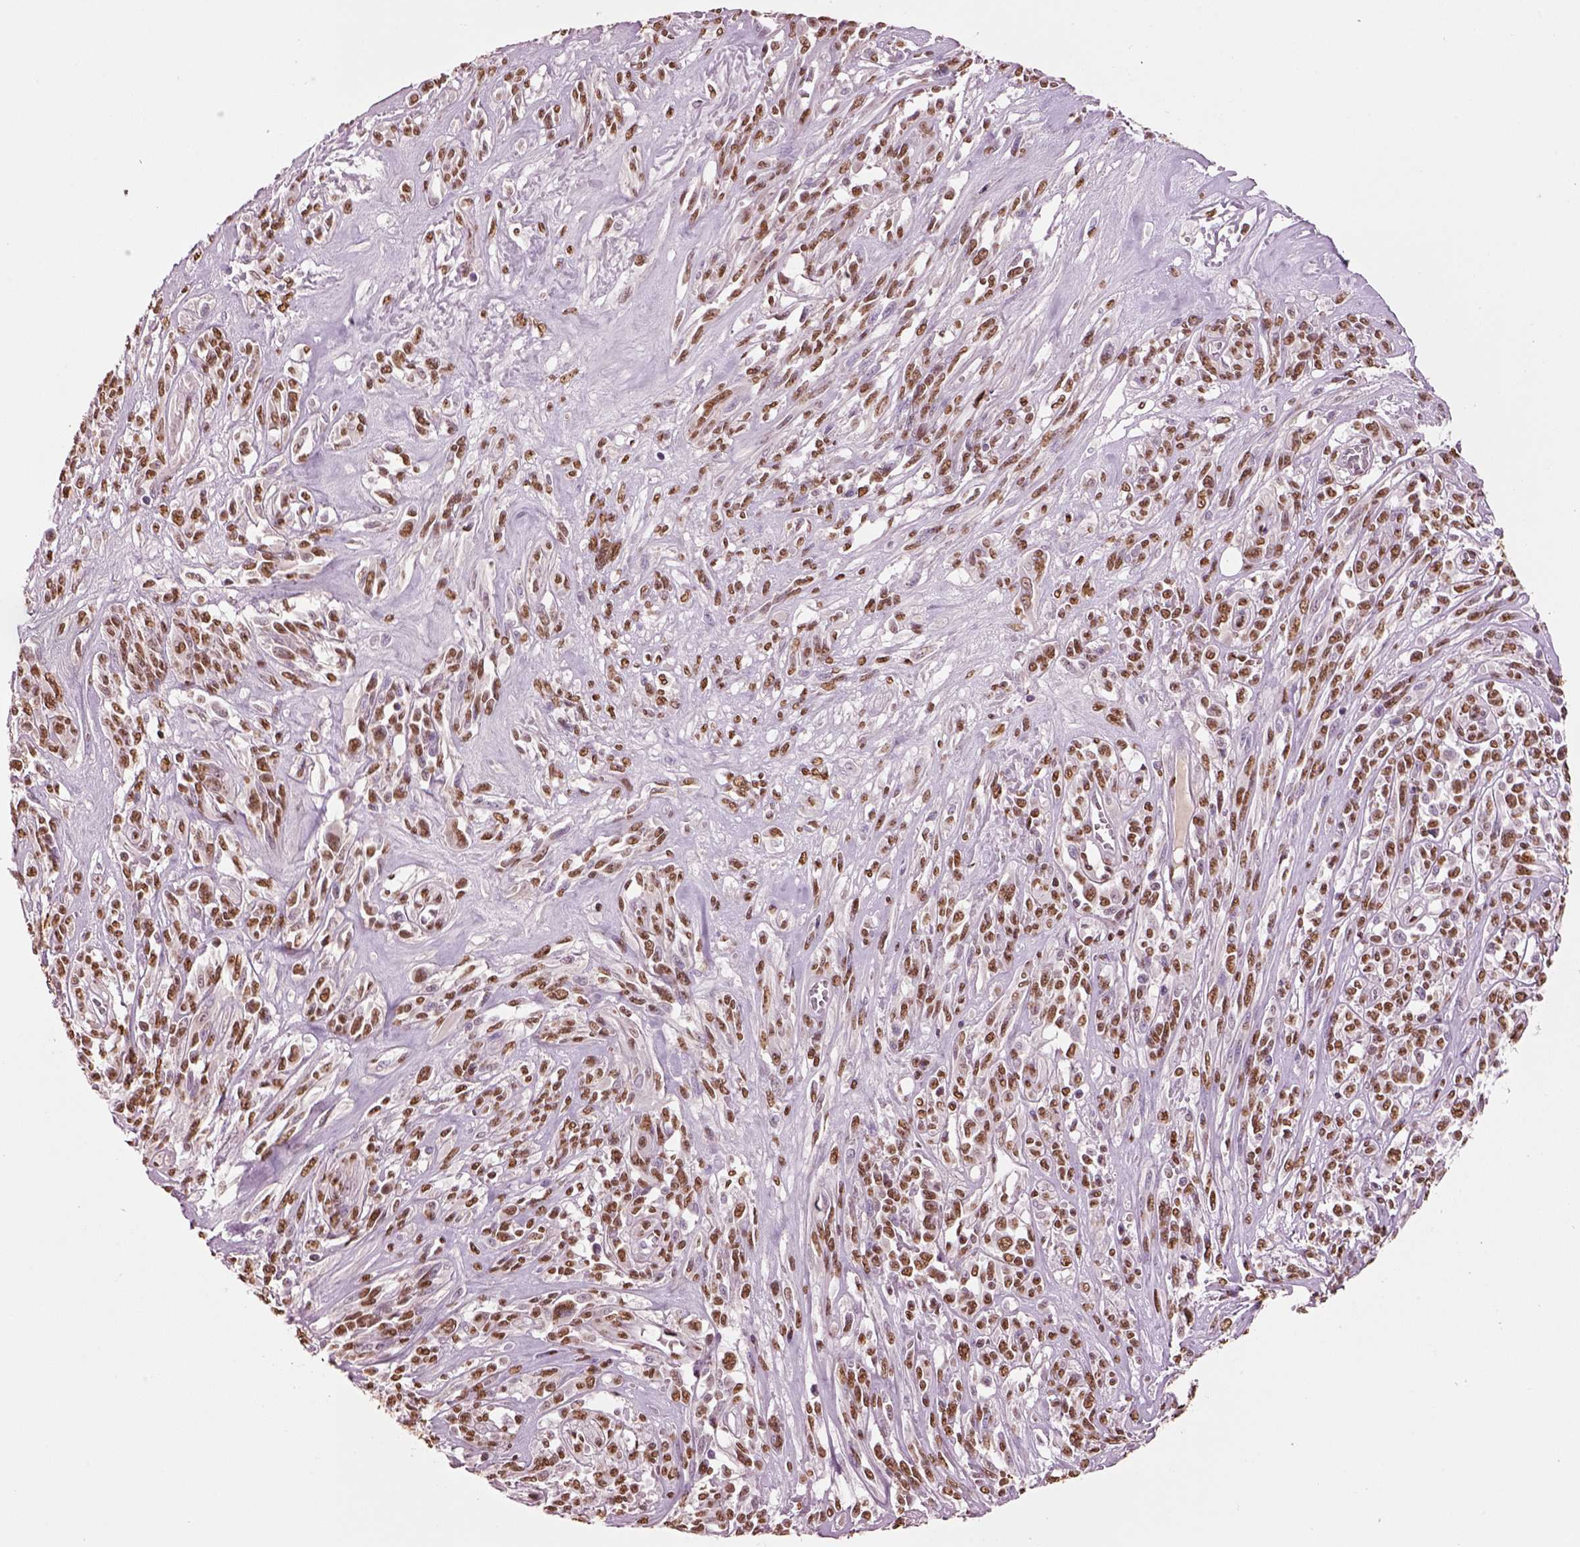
{"staining": {"intensity": "moderate", "quantity": ">75%", "location": "nuclear"}, "tissue": "melanoma", "cell_type": "Tumor cells", "image_type": "cancer", "snomed": [{"axis": "morphology", "description": "Malignant melanoma, NOS"}, {"axis": "topography", "description": "Skin"}], "caption": "Protein staining reveals moderate nuclear positivity in about >75% of tumor cells in melanoma.", "gene": "DDX3X", "patient": {"sex": "female", "age": 91}}